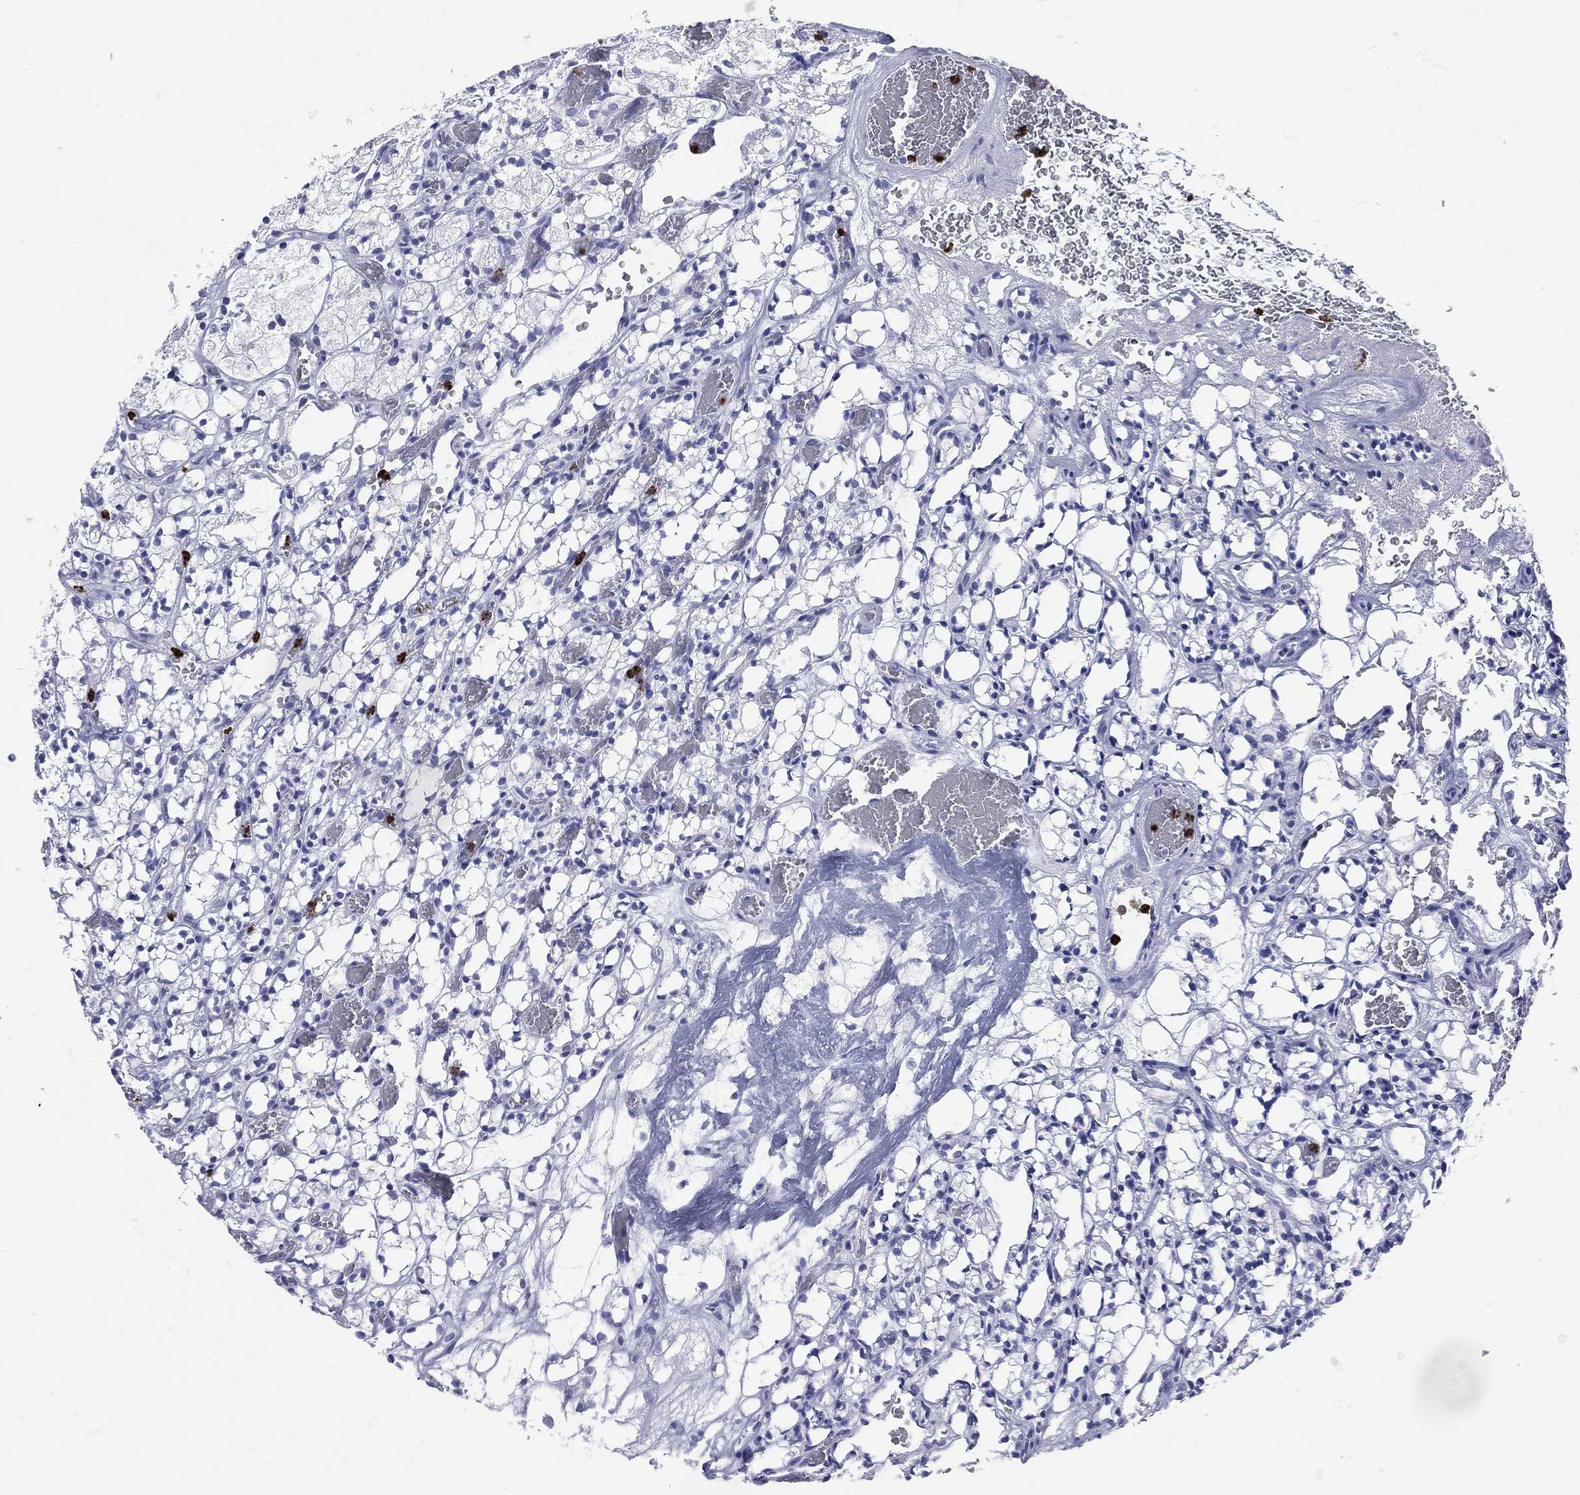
{"staining": {"intensity": "negative", "quantity": "none", "location": "none"}, "tissue": "renal cancer", "cell_type": "Tumor cells", "image_type": "cancer", "snomed": [{"axis": "morphology", "description": "Adenocarcinoma, NOS"}, {"axis": "topography", "description": "Kidney"}], "caption": "The immunohistochemistry micrograph has no significant expression in tumor cells of renal cancer tissue. The staining was performed using DAB to visualize the protein expression in brown, while the nuclei were stained in blue with hematoxylin (Magnification: 20x).", "gene": "PGLYRP1", "patient": {"sex": "female", "age": 69}}